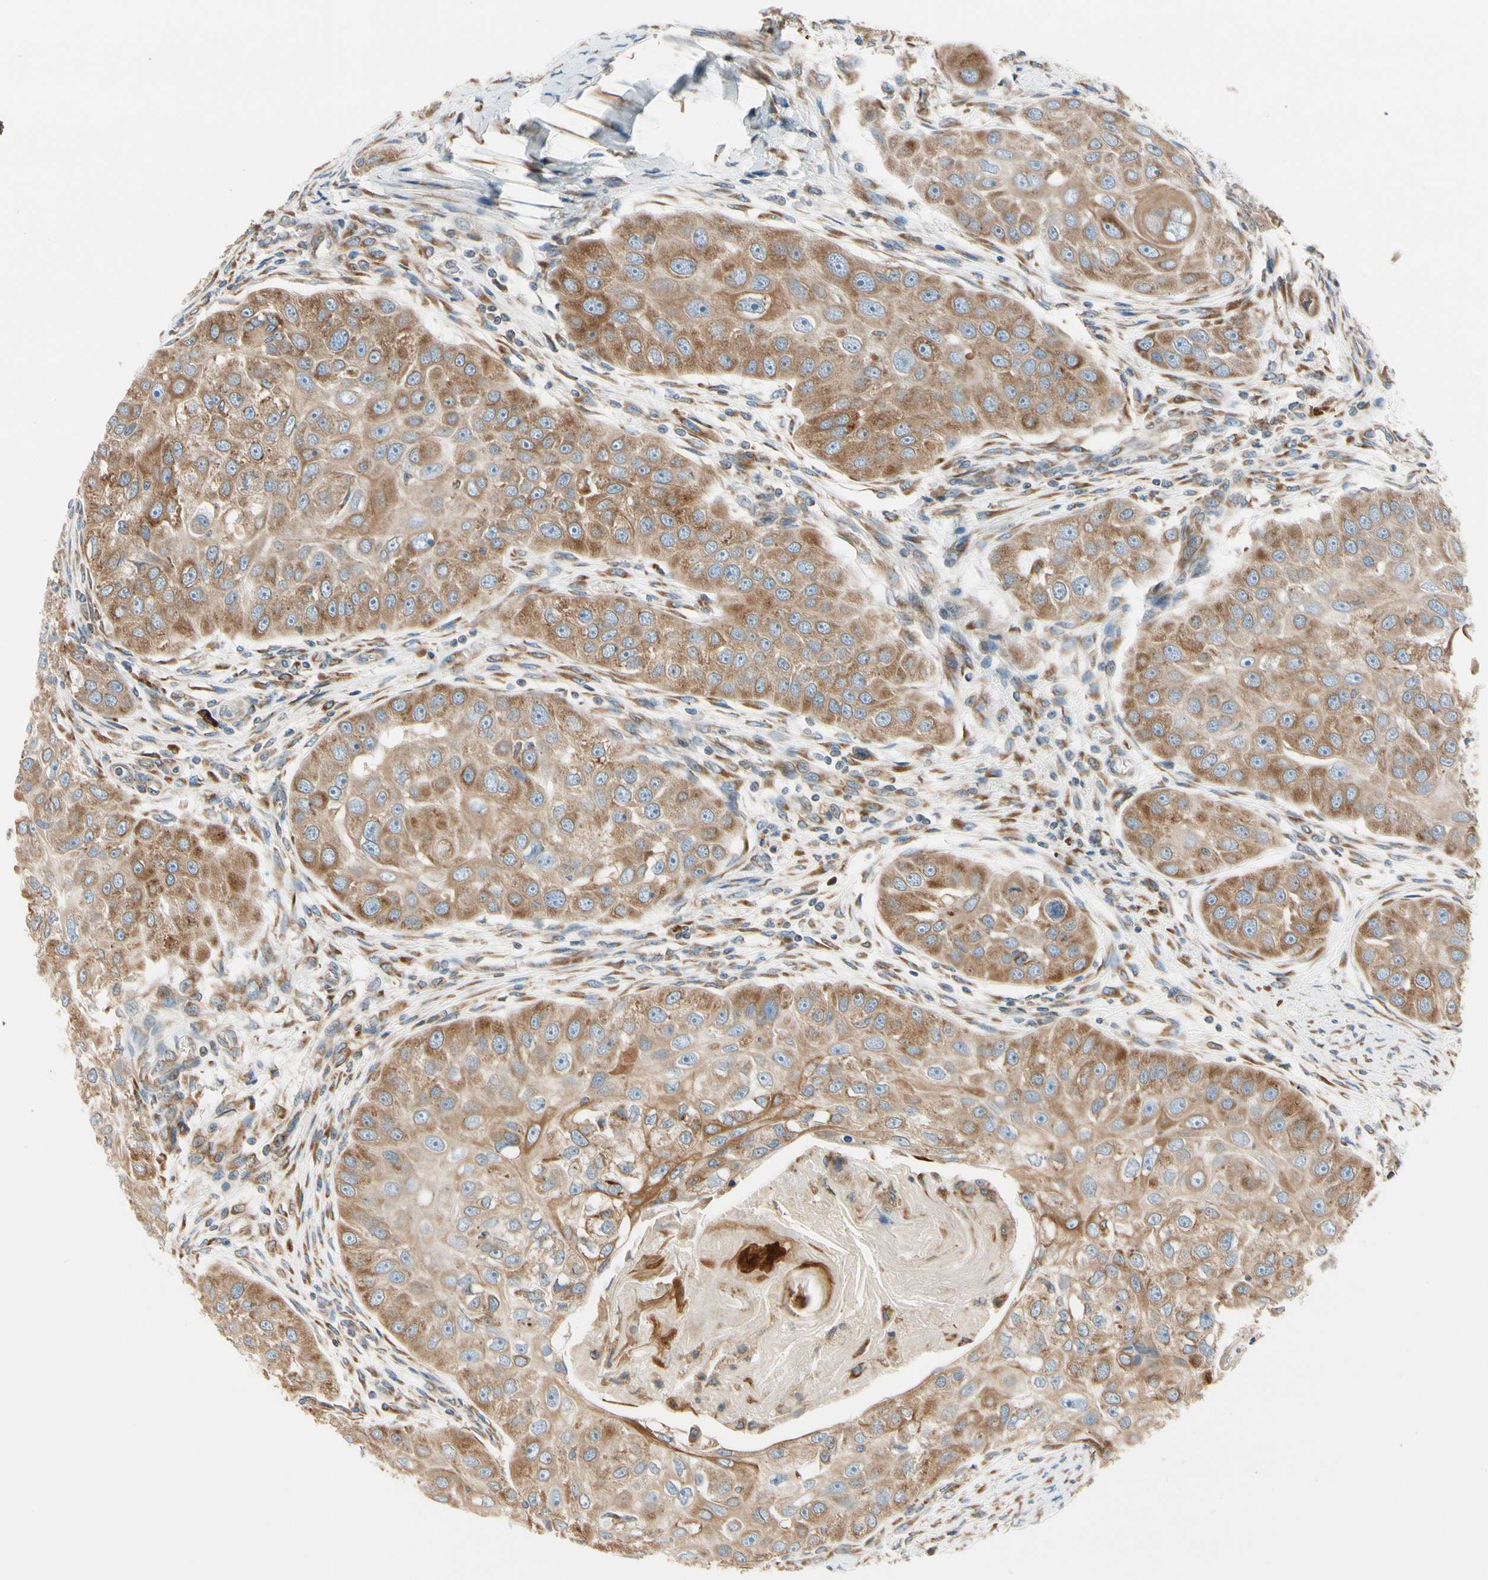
{"staining": {"intensity": "moderate", "quantity": ">75%", "location": "cytoplasmic/membranous"}, "tissue": "head and neck cancer", "cell_type": "Tumor cells", "image_type": "cancer", "snomed": [{"axis": "morphology", "description": "Normal tissue, NOS"}, {"axis": "morphology", "description": "Squamous cell carcinoma, NOS"}, {"axis": "topography", "description": "Skeletal muscle"}, {"axis": "topography", "description": "Head-Neck"}], "caption": "There is medium levels of moderate cytoplasmic/membranous expression in tumor cells of squamous cell carcinoma (head and neck), as demonstrated by immunohistochemical staining (brown color).", "gene": "RPN2", "patient": {"sex": "male", "age": 51}}